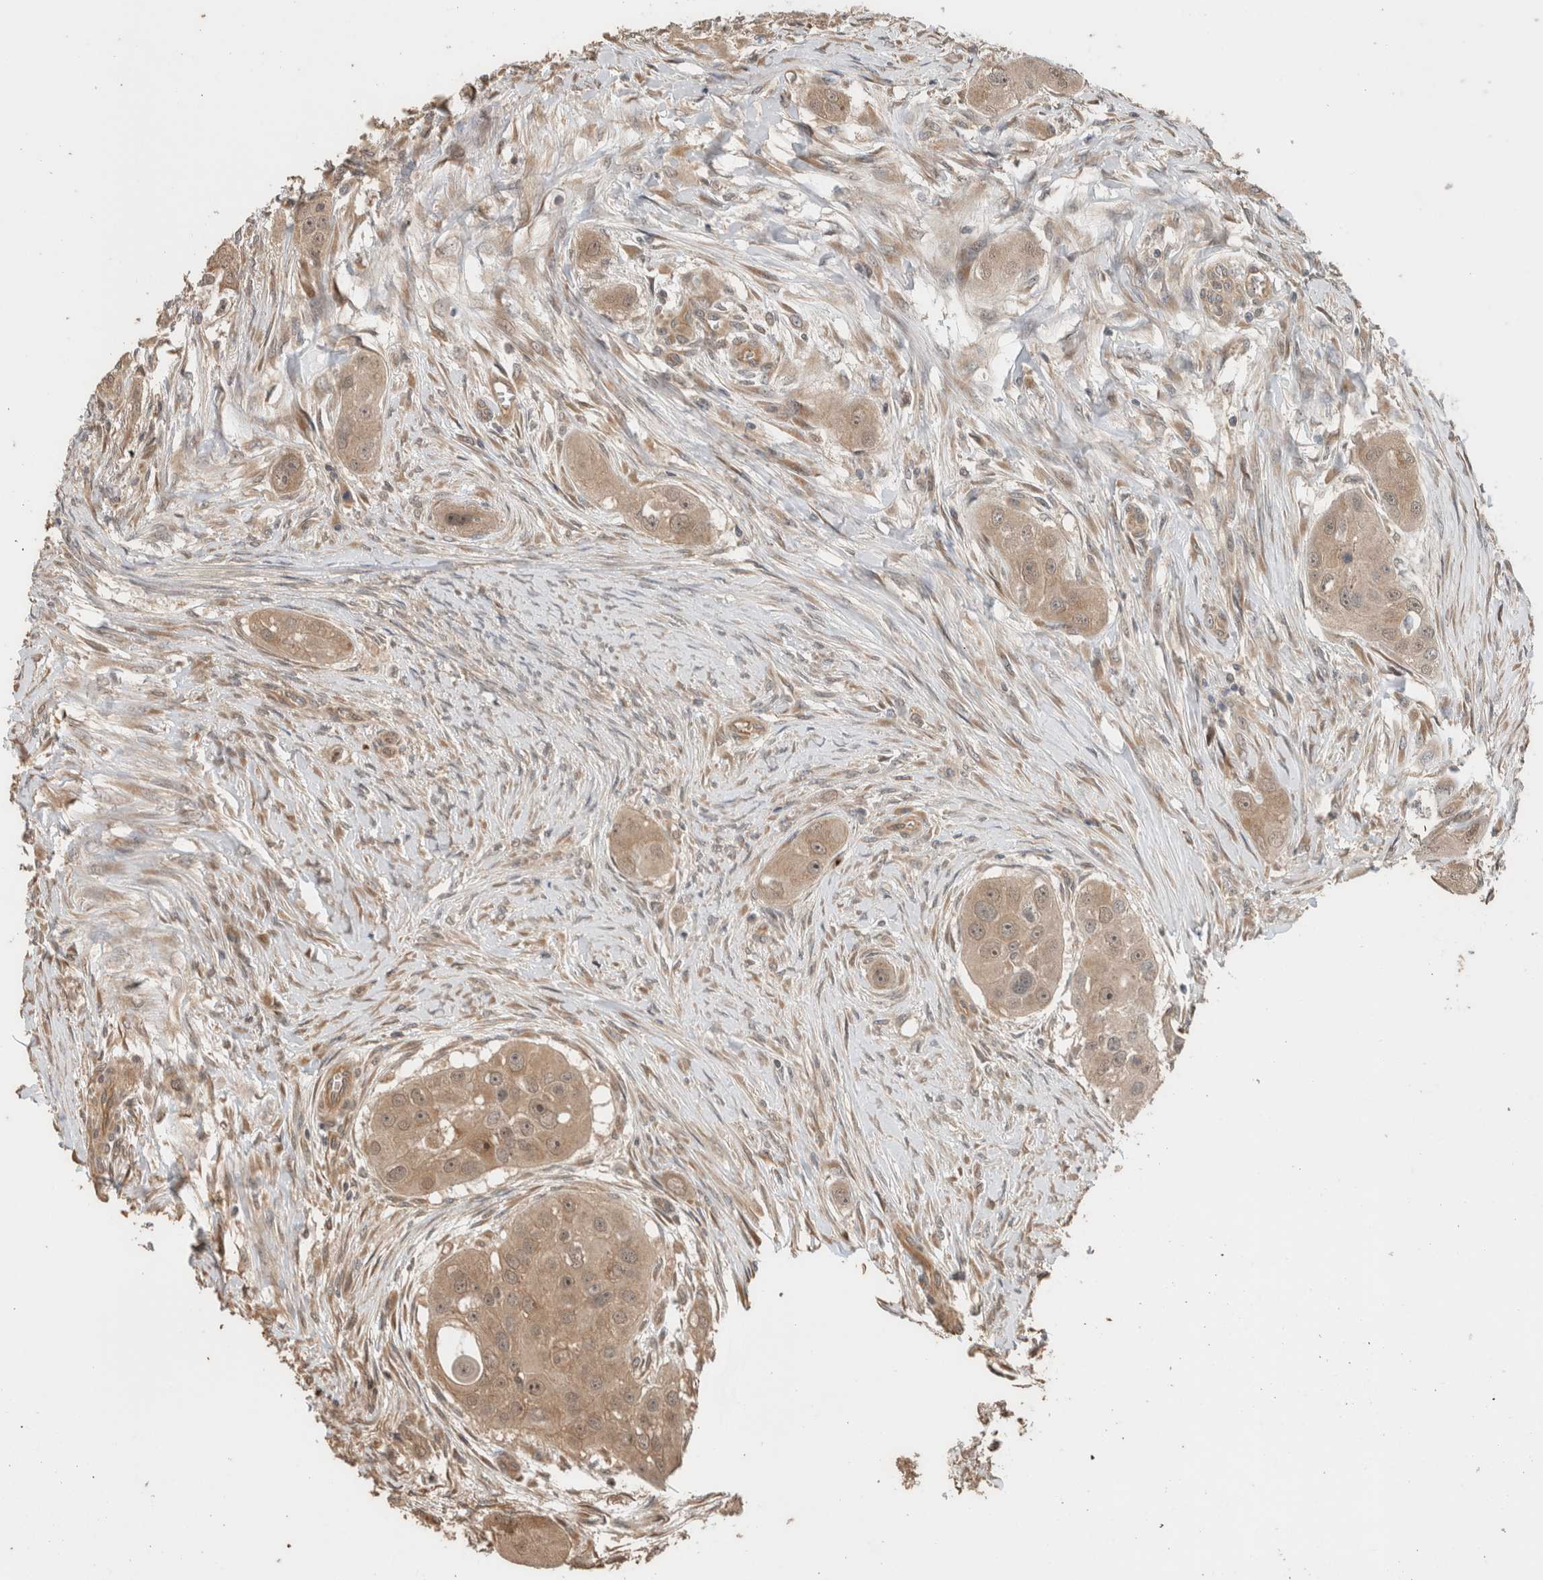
{"staining": {"intensity": "moderate", "quantity": ">75%", "location": "cytoplasmic/membranous"}, "tissue": "head and neck cancer", "cell_type": "Tumor cells", "image_type": "cancer", "snomed": [{"axis": "morphology", "description": "Normal tissue, NOS"}, {"axis": "morphology", "description": "Squamous cell carcinoma, NOS"}, {"axis": "topography", "description": "Skeletal muscle"}, {"axis": "topography", "description": "Head-Neck"}], "caption": "Moderate cytoplasmic/membranous staining is present in approximately >75% of tumor cells in head and neck cancer (squamous cell carcinoma).", "gene": "OTUD6B", "patient": {"sex": "male", "age": 51}}